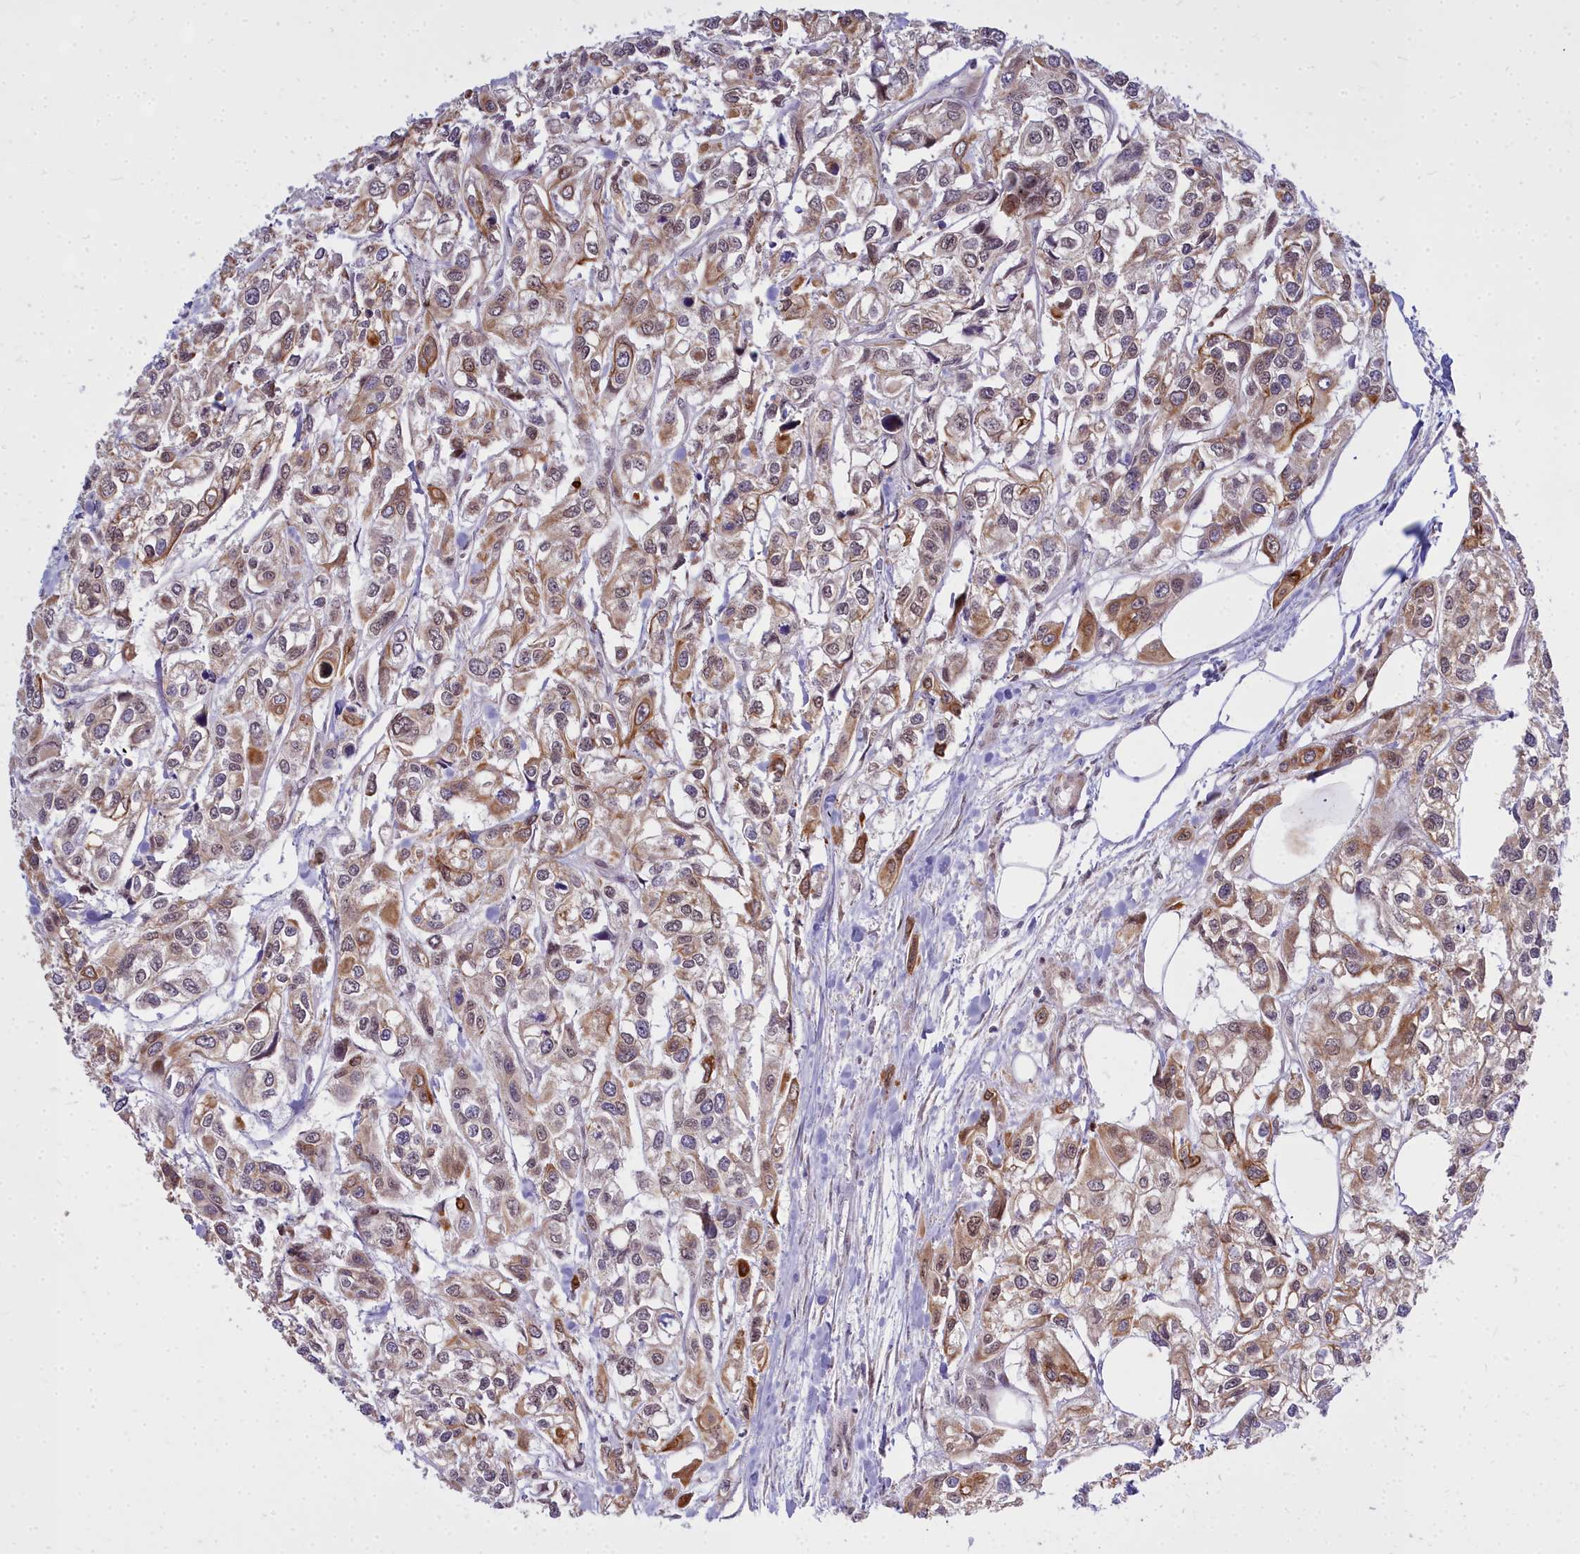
{"staining": {"intensity": "moderate", "quantity": "25%-75%", "location": "cytoplasmic/membranous,nuclear"}, "tissue": "urothelial cancer", "cell_type": "Tumor cells", "image_type": "cancer", "snomed": [{"axis": "morphology", "description": "Urothelial carcinoma, High grade"}, {"axis": "topography", "description": "Urinary bladder"}], "caption": "A brown stain highlights moderate cytoplasmic/membranous and nuclear staining of a protein in high-grade urothelial carcinoma tumor cells. (Stains: DAB in brown, nuclei in blue, Microscopy: brightfield microscopy at high magnification).", "gene": "ABCB8", "patient": {"sex": "male", "age": 67}}